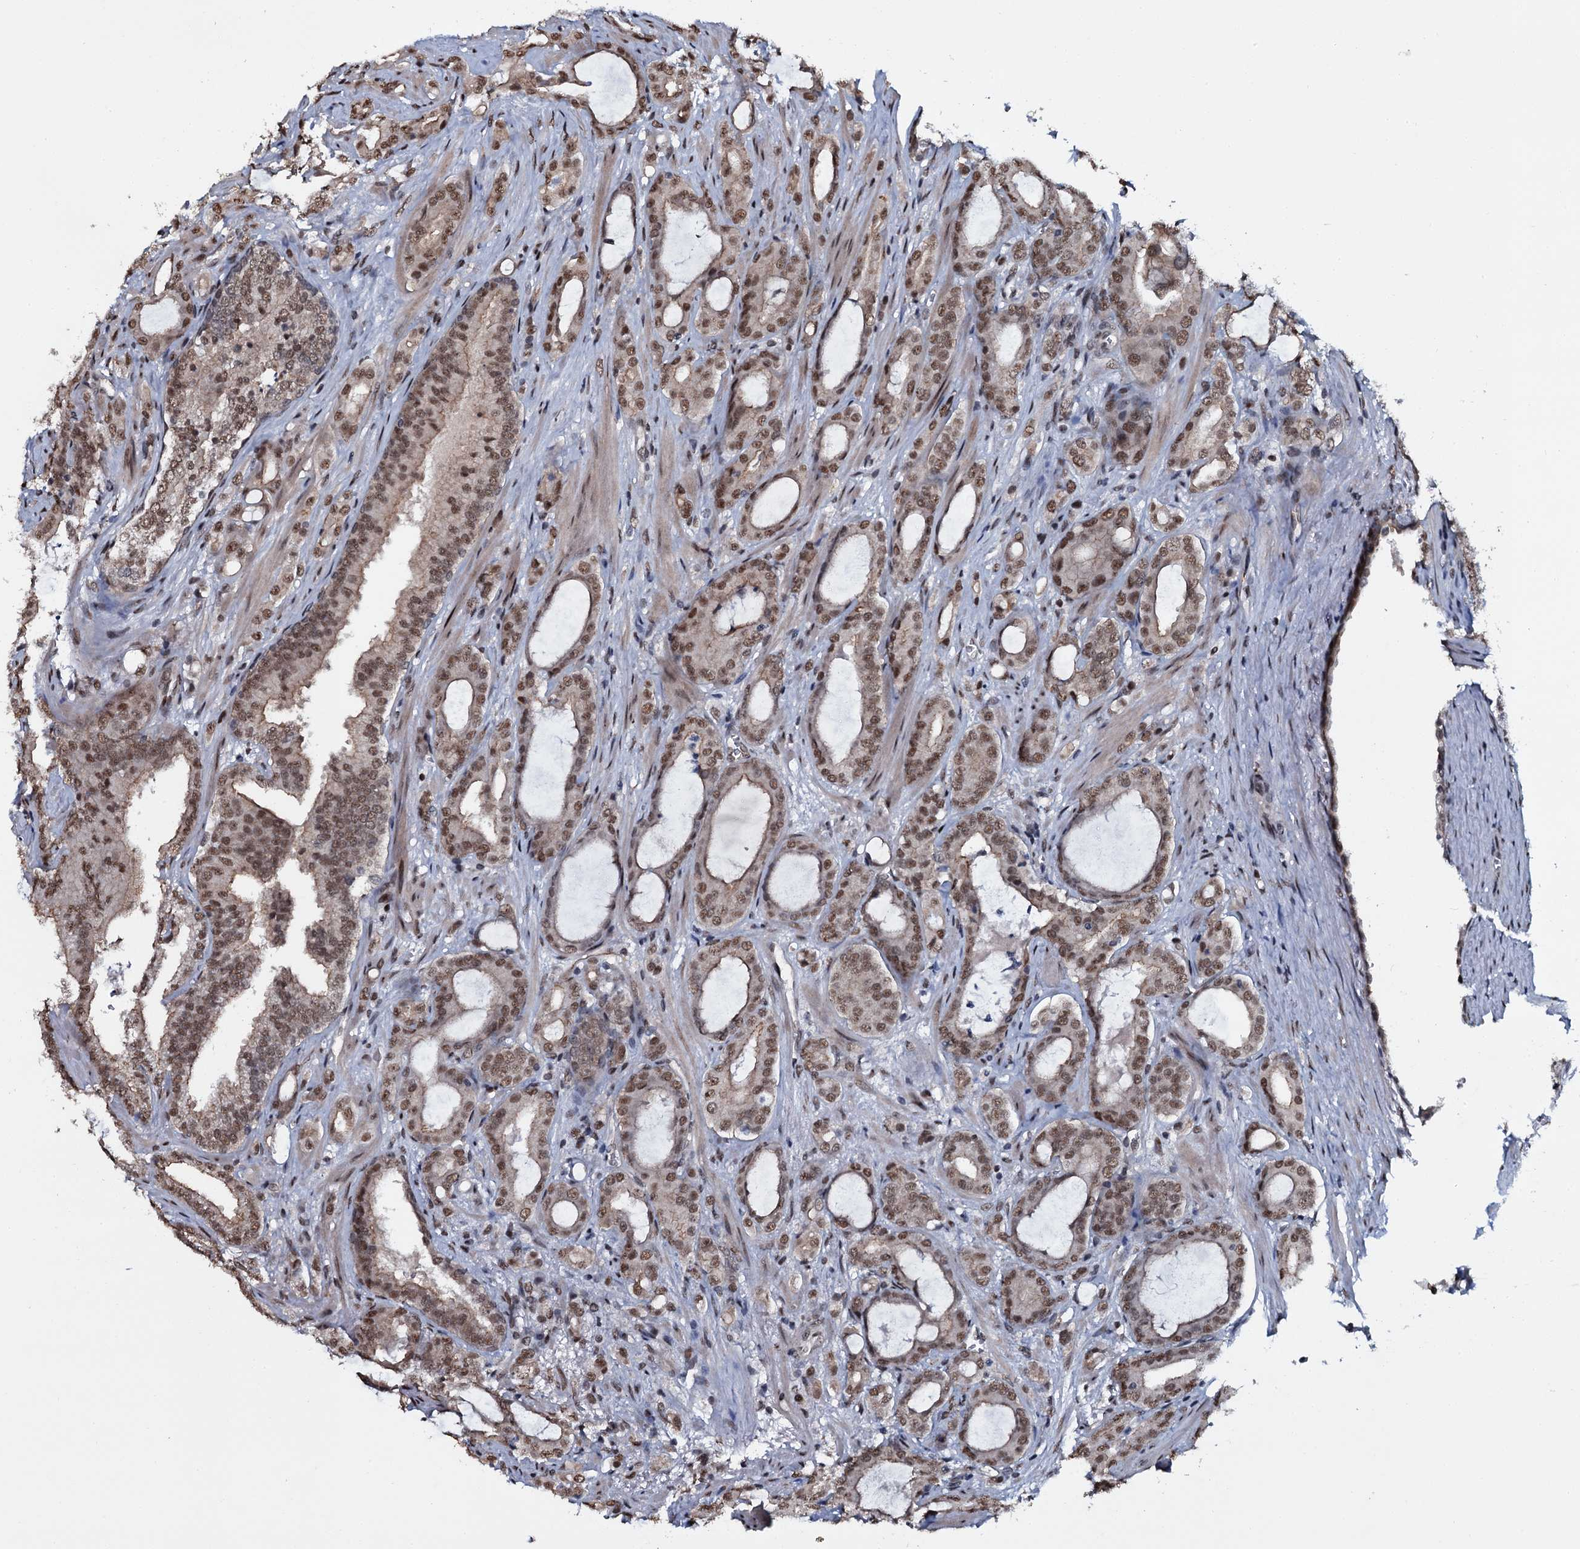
{"staining": {"intensity": "moderate", "quantity": ">75%", "location": "nuclear"}, "tissue": "prostate cancer", "cell_type": "Tumor cells", "image_type": "cancer", "snomed": [{"axis": "morphology", "description": "Adenocarcinoma, High grade"}, {"axis": "topography", "description": "Prostate"}], "caption": "DAB (3,3'-diaminobenzidine) immunohistochemical staining of human prostate cancer (high-grade adenocarcinoma) reveals moderate nuclear protein expression in about >75% of tumor cells.", "gene": "SH2D4B", "patient": {"sex": "male", "age": 72}}